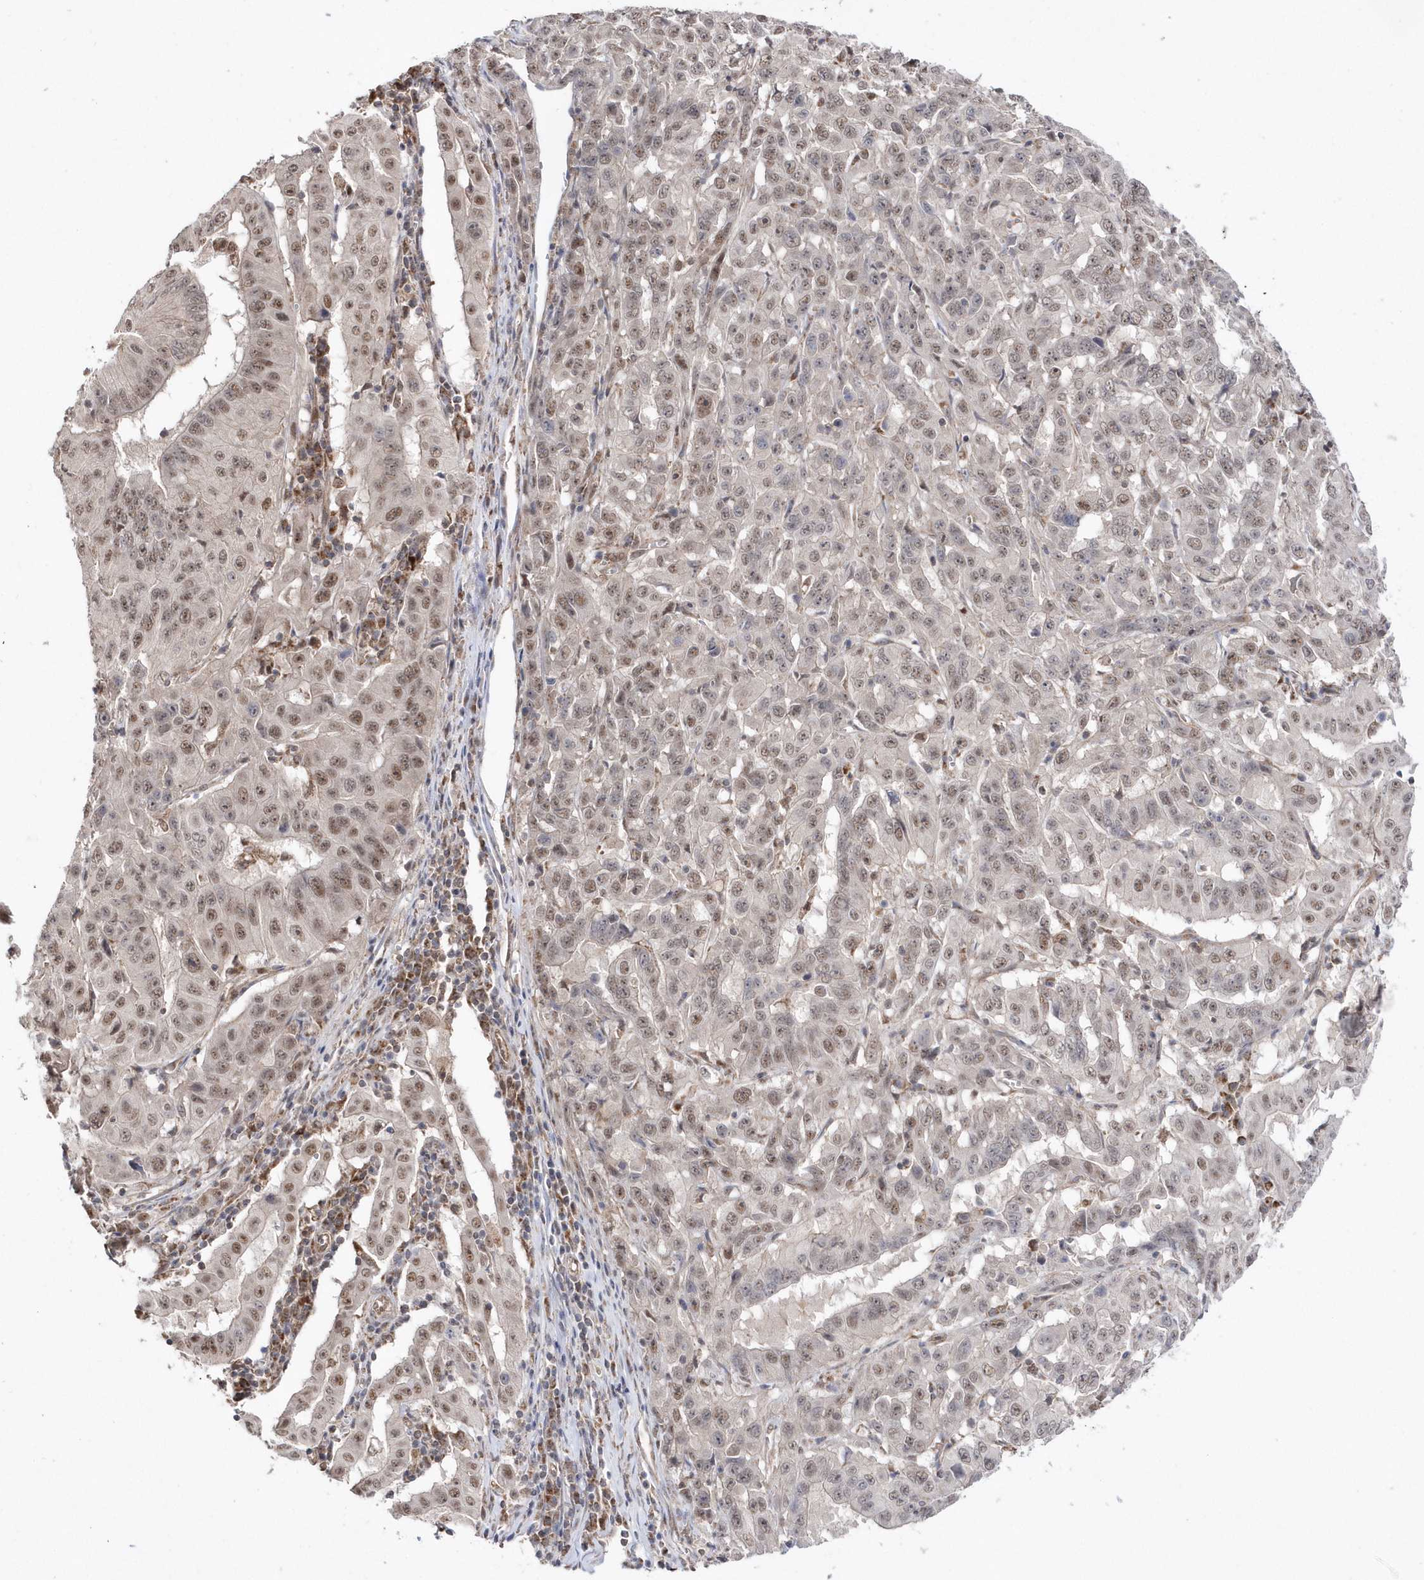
{"staining": {"intensity": "weak", "quantity": "25%-75%", "location": "cytoplasmic/membranous,nuclear"}, "tissue": "pancreatic cancer", "cell_type": "Tumor cells", "image_type": "cancer", "snomed": [{"axis": "morphology", "description": "Adenocarcinoma, NOS"}, {"axis": "topography", "description": "Pancreas"}], "caption": "Brown immunohistochemical staining in pancreatic adenocarcinoma reveals weak cytoplasmic/membranous and nuclear expression in about 25%-75% of tumor cells.", "gene": "DALRD3", "patient": {"sex": "male", "age": 63}}